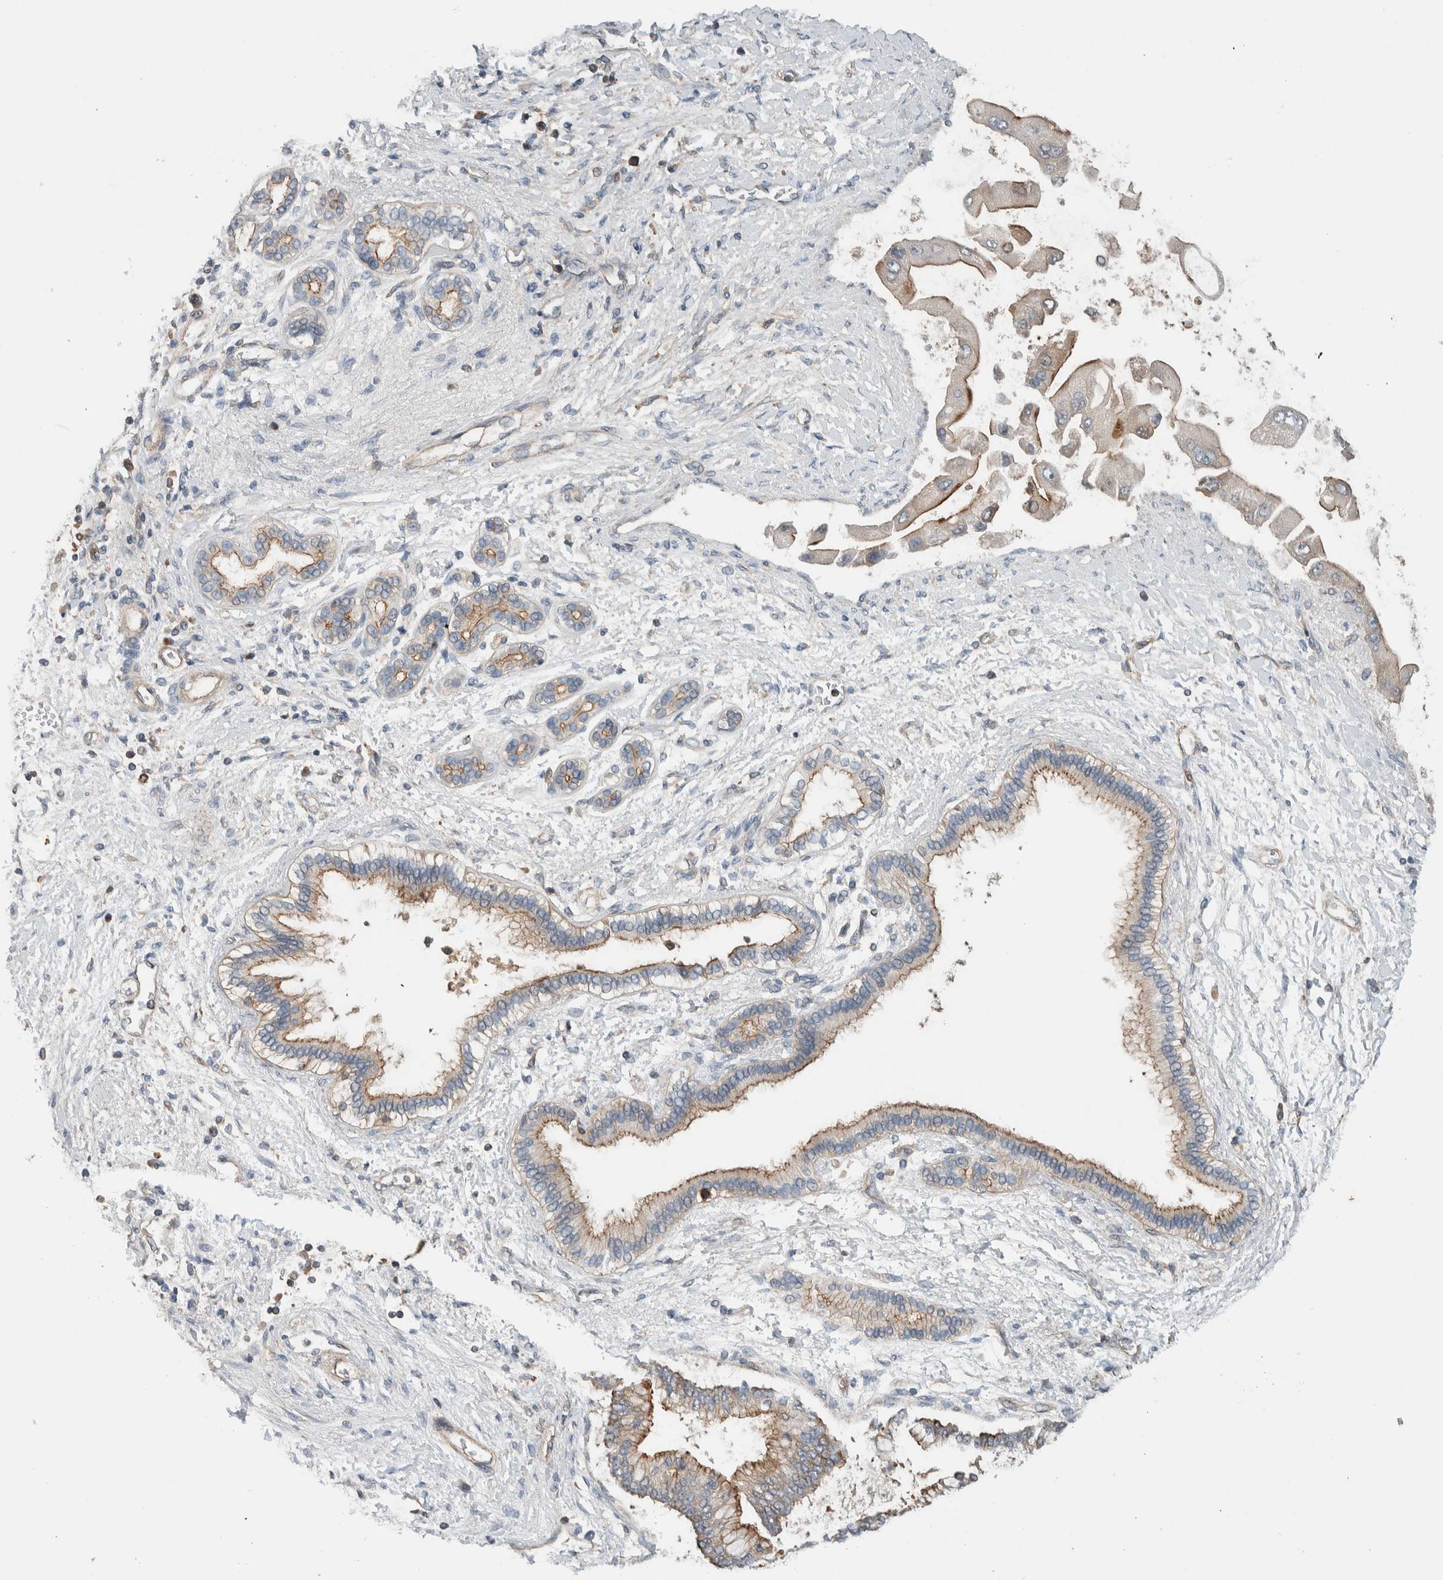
{"staining": {"intensity": "moderate", "quantity": ">75%", "location": "cytoplasmic/membranous"}, "tissue": "liver cancer", "cell_type": "Tumor cells", "image_type": "cancer", "snomed": [{"axis": "morphology", "description": "Cholangiocarcinoma"}, {"axis": "topography", "description": "Liver"}], "caption": "Protein staining of liver cancer (cholangiocarcinoma) tissue shows moderate cytoplasmic/membranous positivity in about >75% of tumor cells.", "gene": "MPRIP", "patient": {"sex": "male", "age": 50}}